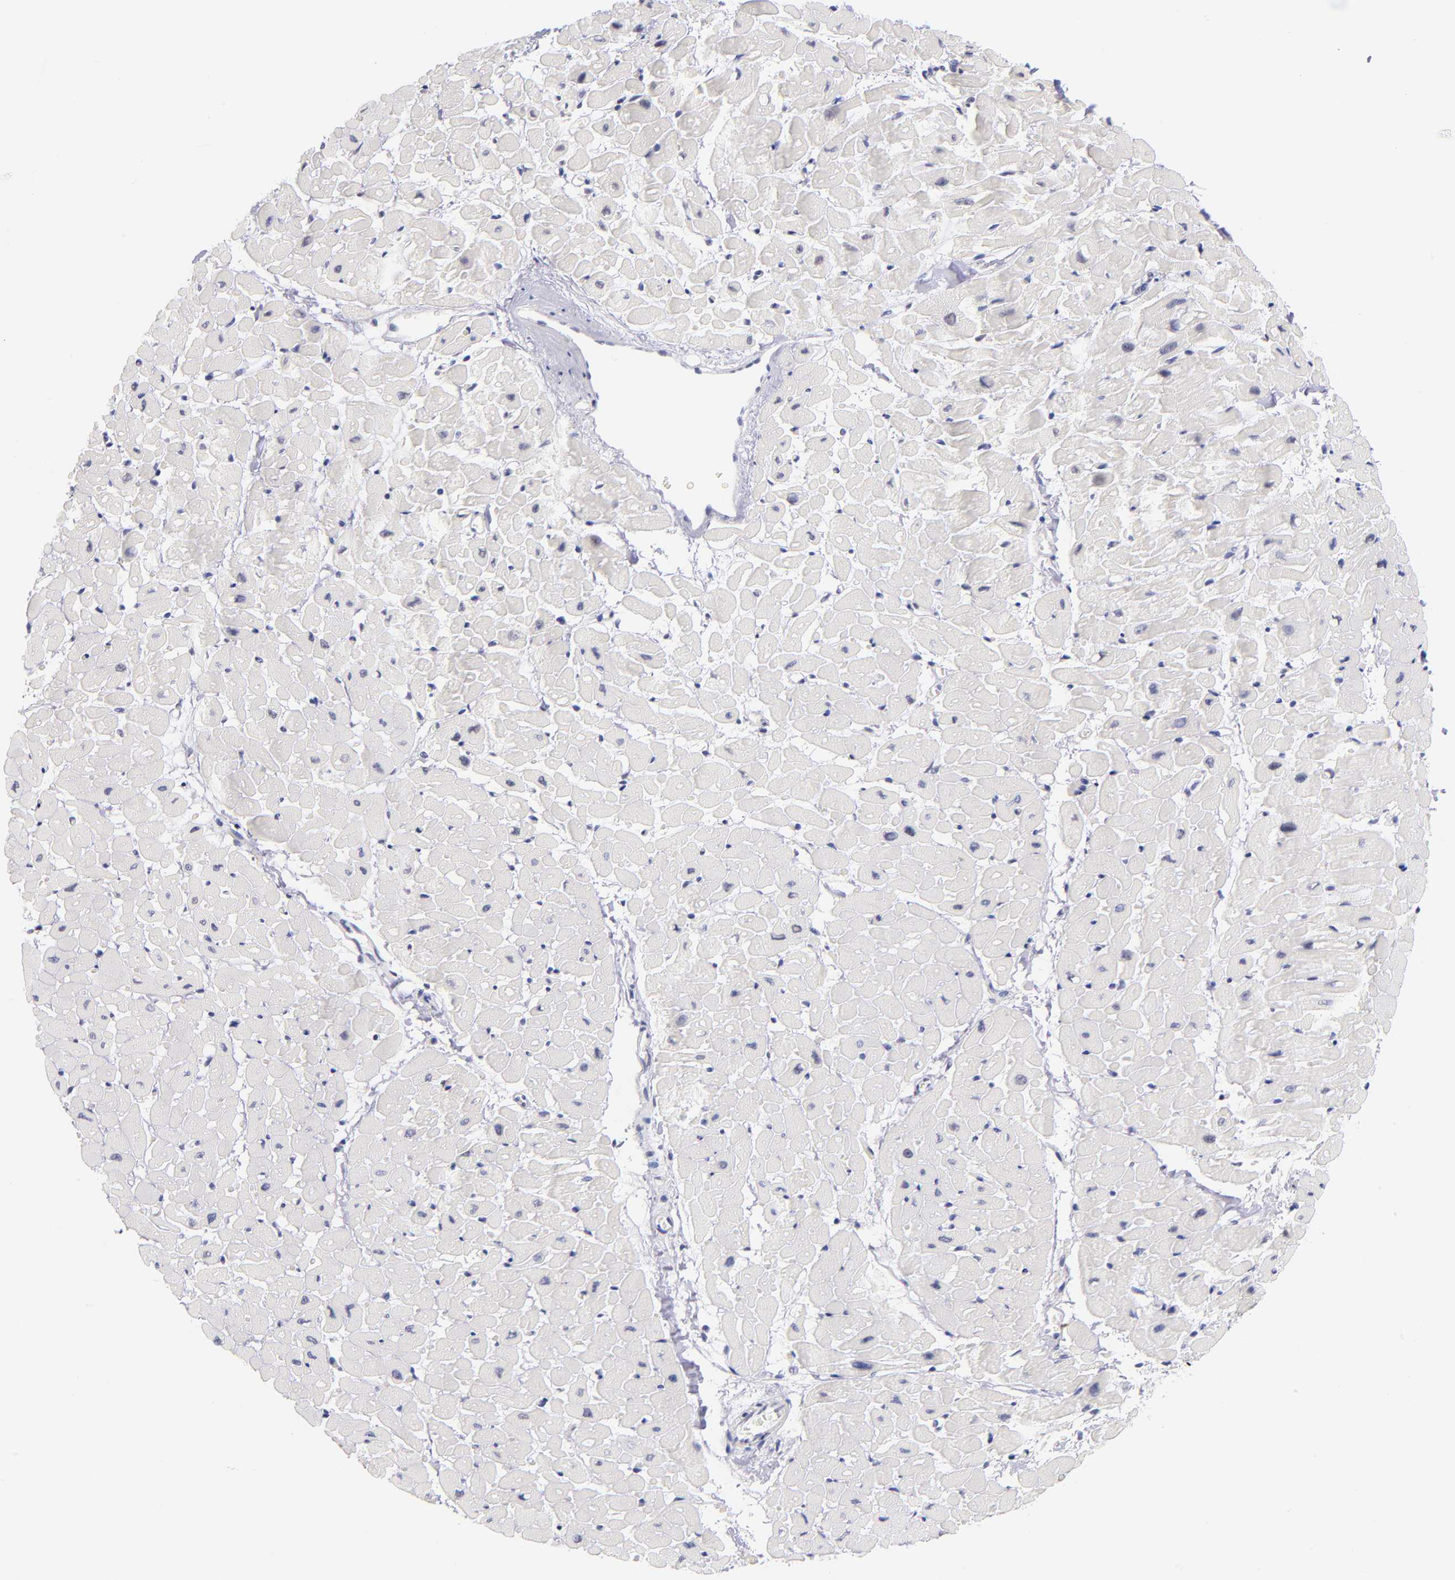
{"staining": {"intensity": "weak", "quantity": "<25%", "location": "nuclear"}, "tissue": "heart muscle", "cell_type": "Cardiomyocytes", "image_type": "normal", "snomed": [{"axis": "morphology", "description": "Normal tissue, NOS"}, {"axis": "topography", "description": "Heart"}], "caption": "The IHC image has no significant positivity in cardiomyocytes of heart muscle.", "gene": "SNRPB", "patient": {"sex": "male", "age": 45}}